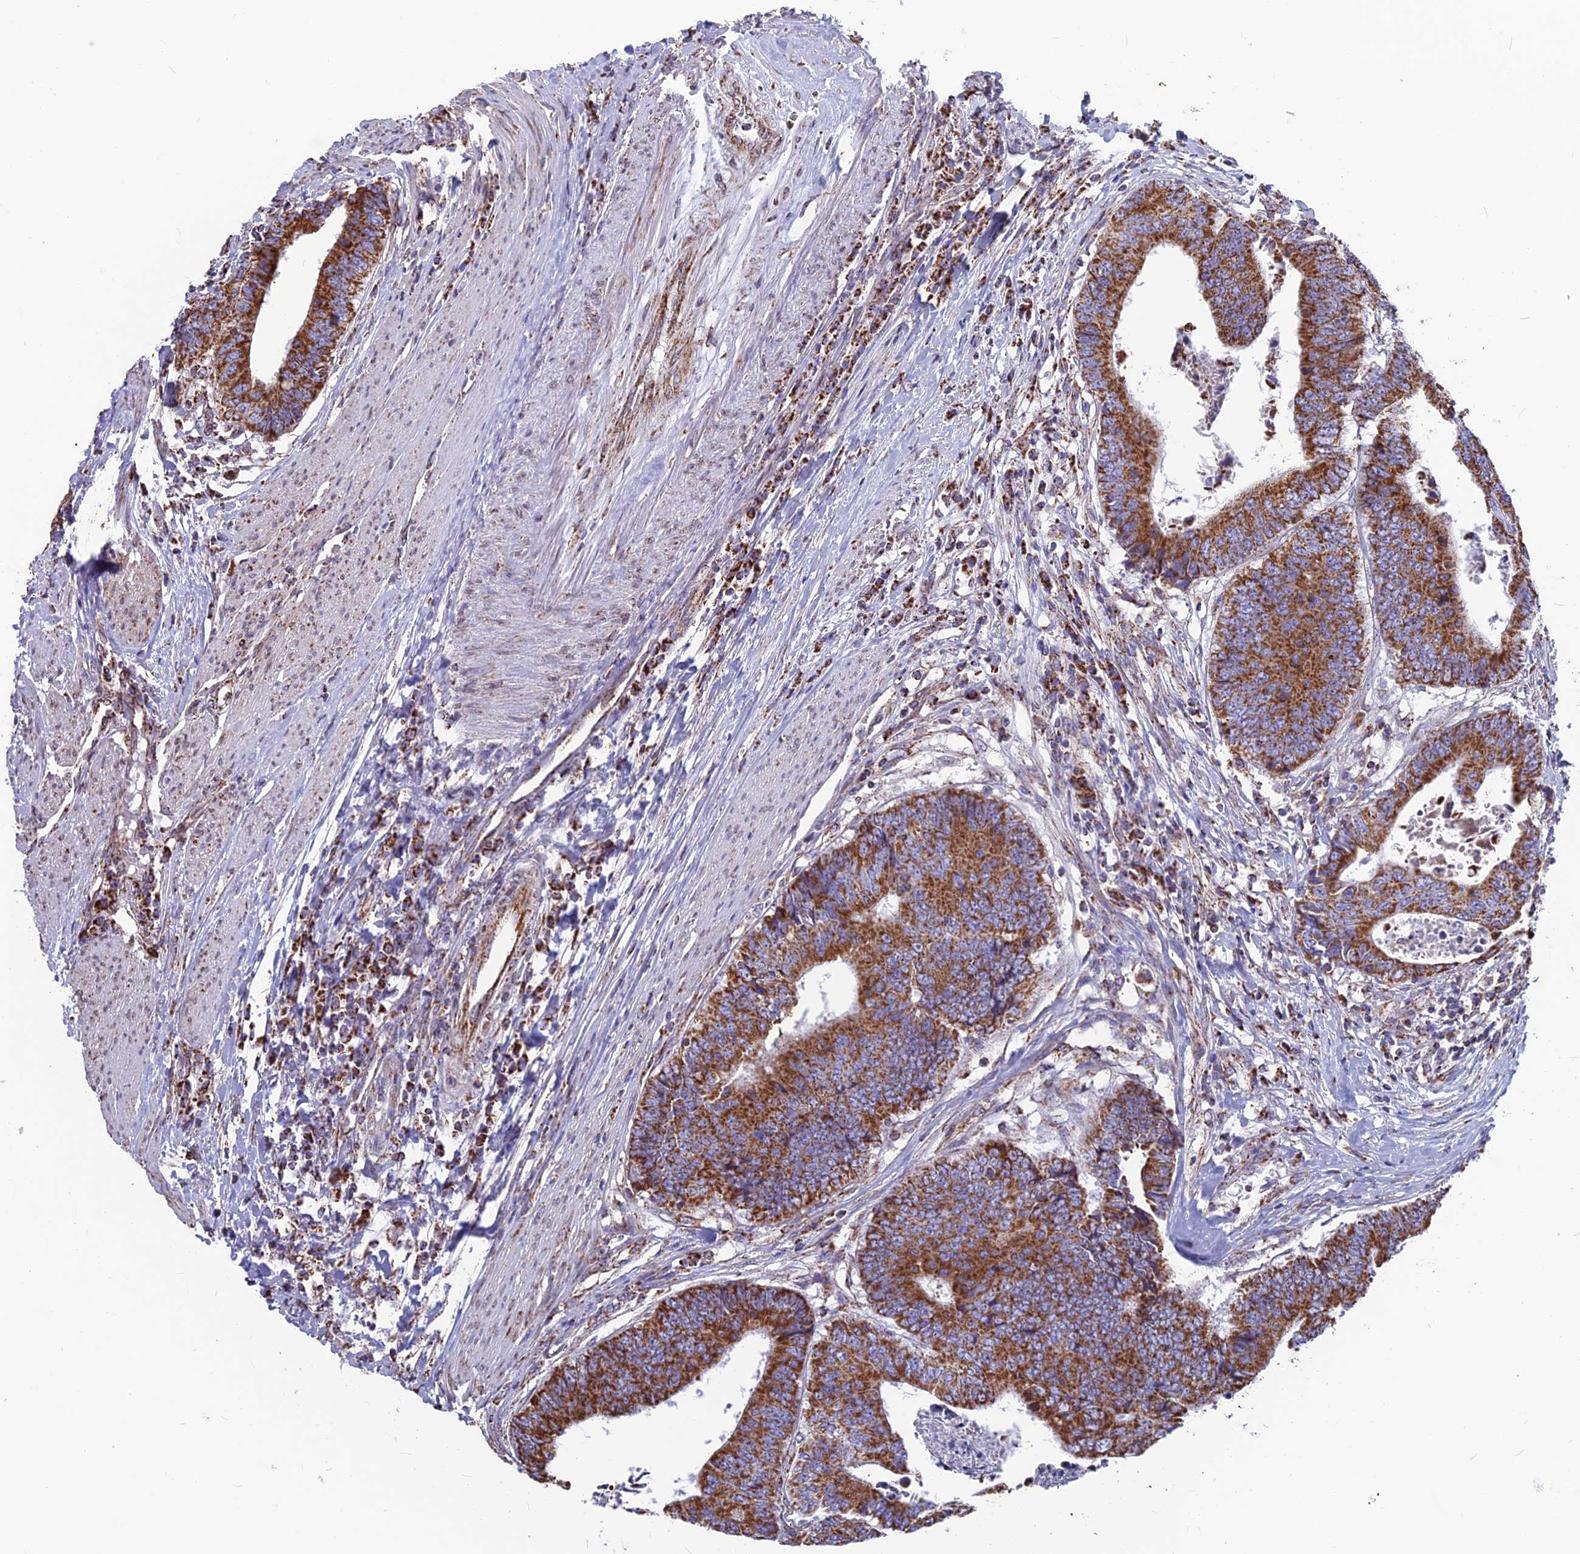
{"staining": {"intensity": "strong", "quantity": ">75%", "location": "cytoplasmic/membranous"}, "tissue": "colorectal cancer", "cell_type": "Tumor cells", "image_type": "cancer", "snomed": [{"axis": "morphology", "description": "Adenocarcinoma, NOS"}, {"axis": "topography", "description": "Rectum"}], "caption": "Colorectal cancer stained with immunohistochemistry (IHC) reveals strong cytoplasmic/membranous staining in approximately >75% of tumor cells. The protein of interest is stained brown, and the nuclei are stained in blue (DAB IHC with brightfield microscopy, high magnification).", "gene": "CS", "patient": {"sex": "male", "age": 84}}